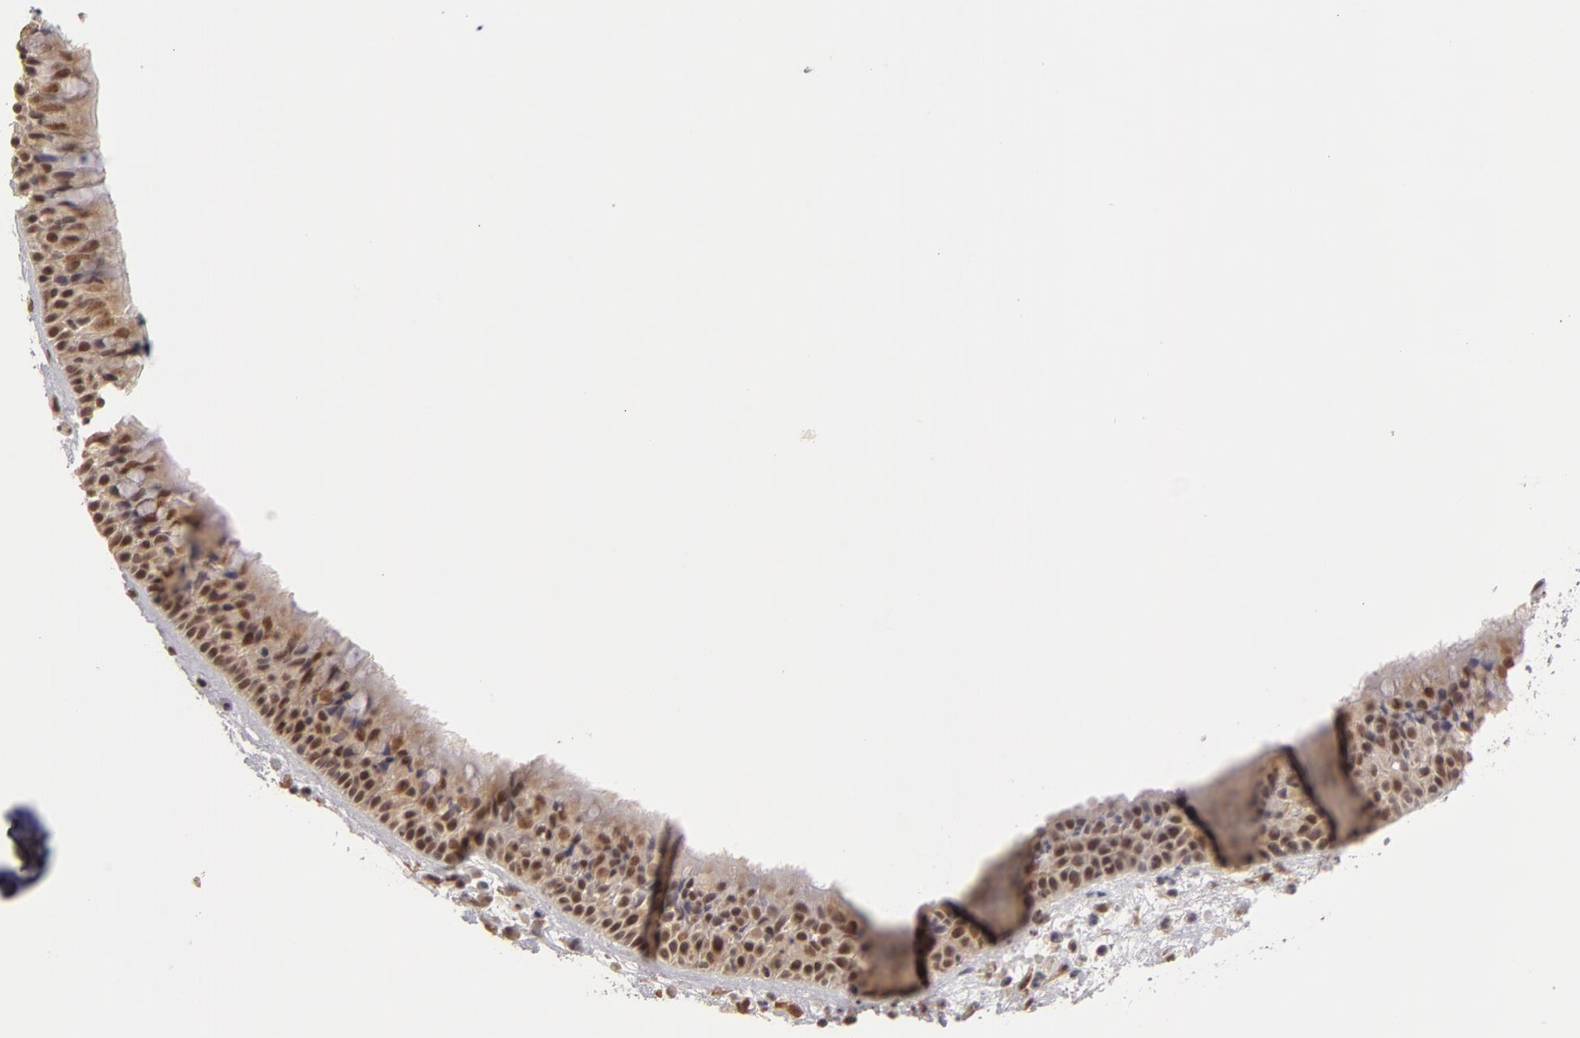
{"staining": {"intensity": "moderate", "quantity": ">75%", "location": "cytoplasmic/membranous,nuclear"}, "tissue": "nasopharynx", "cell_type": "Respiratory epithelial cells", "image_type": "normal", "snomed": [{"axis": "morphology", "description": "Normal tissue, NOS"}, {"axis": "topography", "description": "Nasopharynx"}], "caption": "Immunohistochemical staining of normal nasopharynx demonstrates >75% levels of moderate cytoplasmic/membranous,nuclear protein positivity in about >75% of respiratory epithelial cells. Nuclei are stained in blue.", "gene": "ZNF133", "patient": {"sex": "male", "age": 63}}